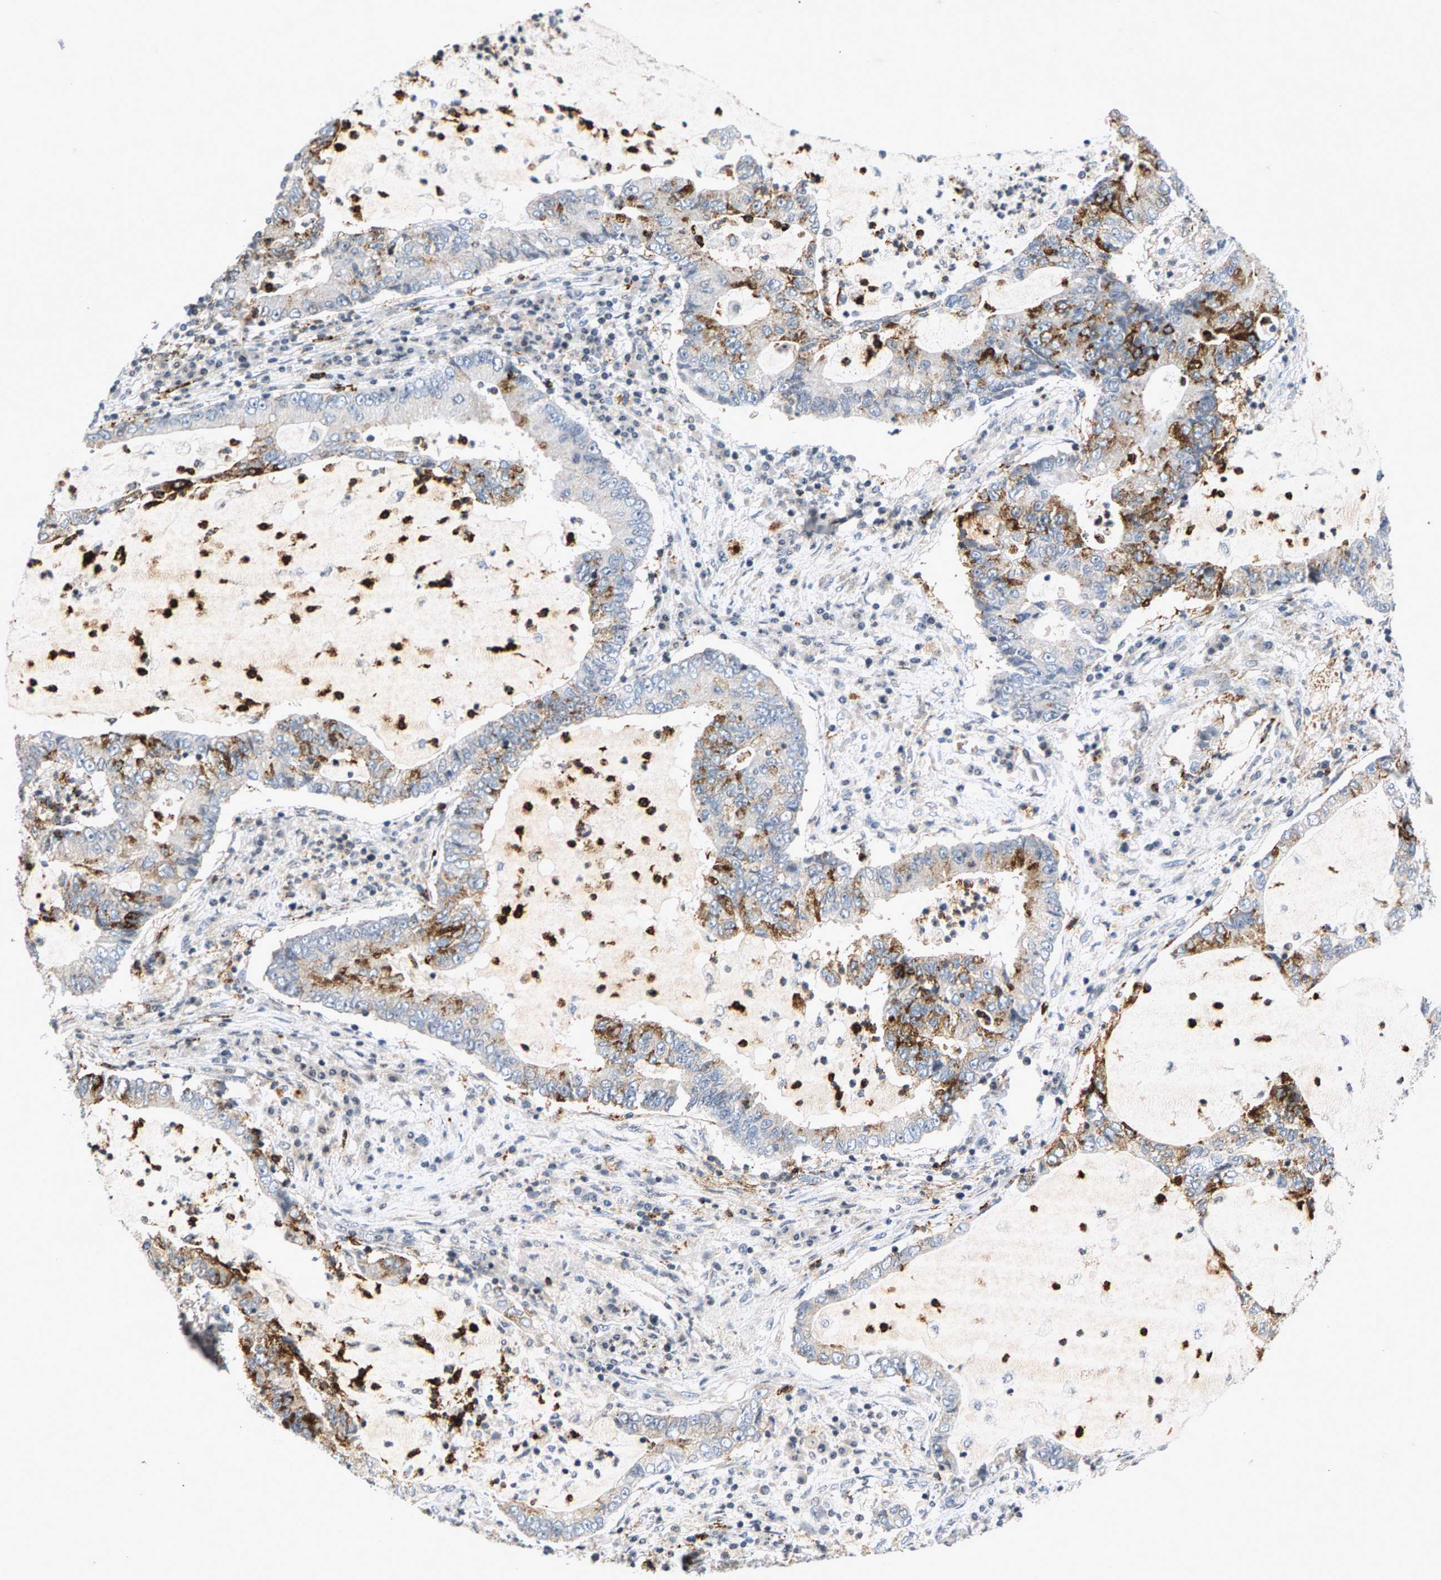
{"staining": {"intensity": "strong", "quantity": "<25%", "location": "cytoplasmic/membranous"}, "tissue": "lung cancer", "cell_type": "Tumor cells", "image_type": "cancer", "snomed": [{"axis": "morphology", "description": "Adenocarcinoma, NOS"}, {"axis": "topography", "description": "Lung"}], "caption": "DAB (3,3'-diaminobenzidine) immunohistochemical staining of human lung cancer shows strong cytoplasmic/membranous protein expression in about <25% of tumor cells. The protein is stained brown, and the nuclei are stained in blue (DAB (3,3'-diaminobenzidine) IHC with brightfield microscopy, high magnification).", "gene": "ZPR1", "patient": {"sex": "female", "age": 51}}